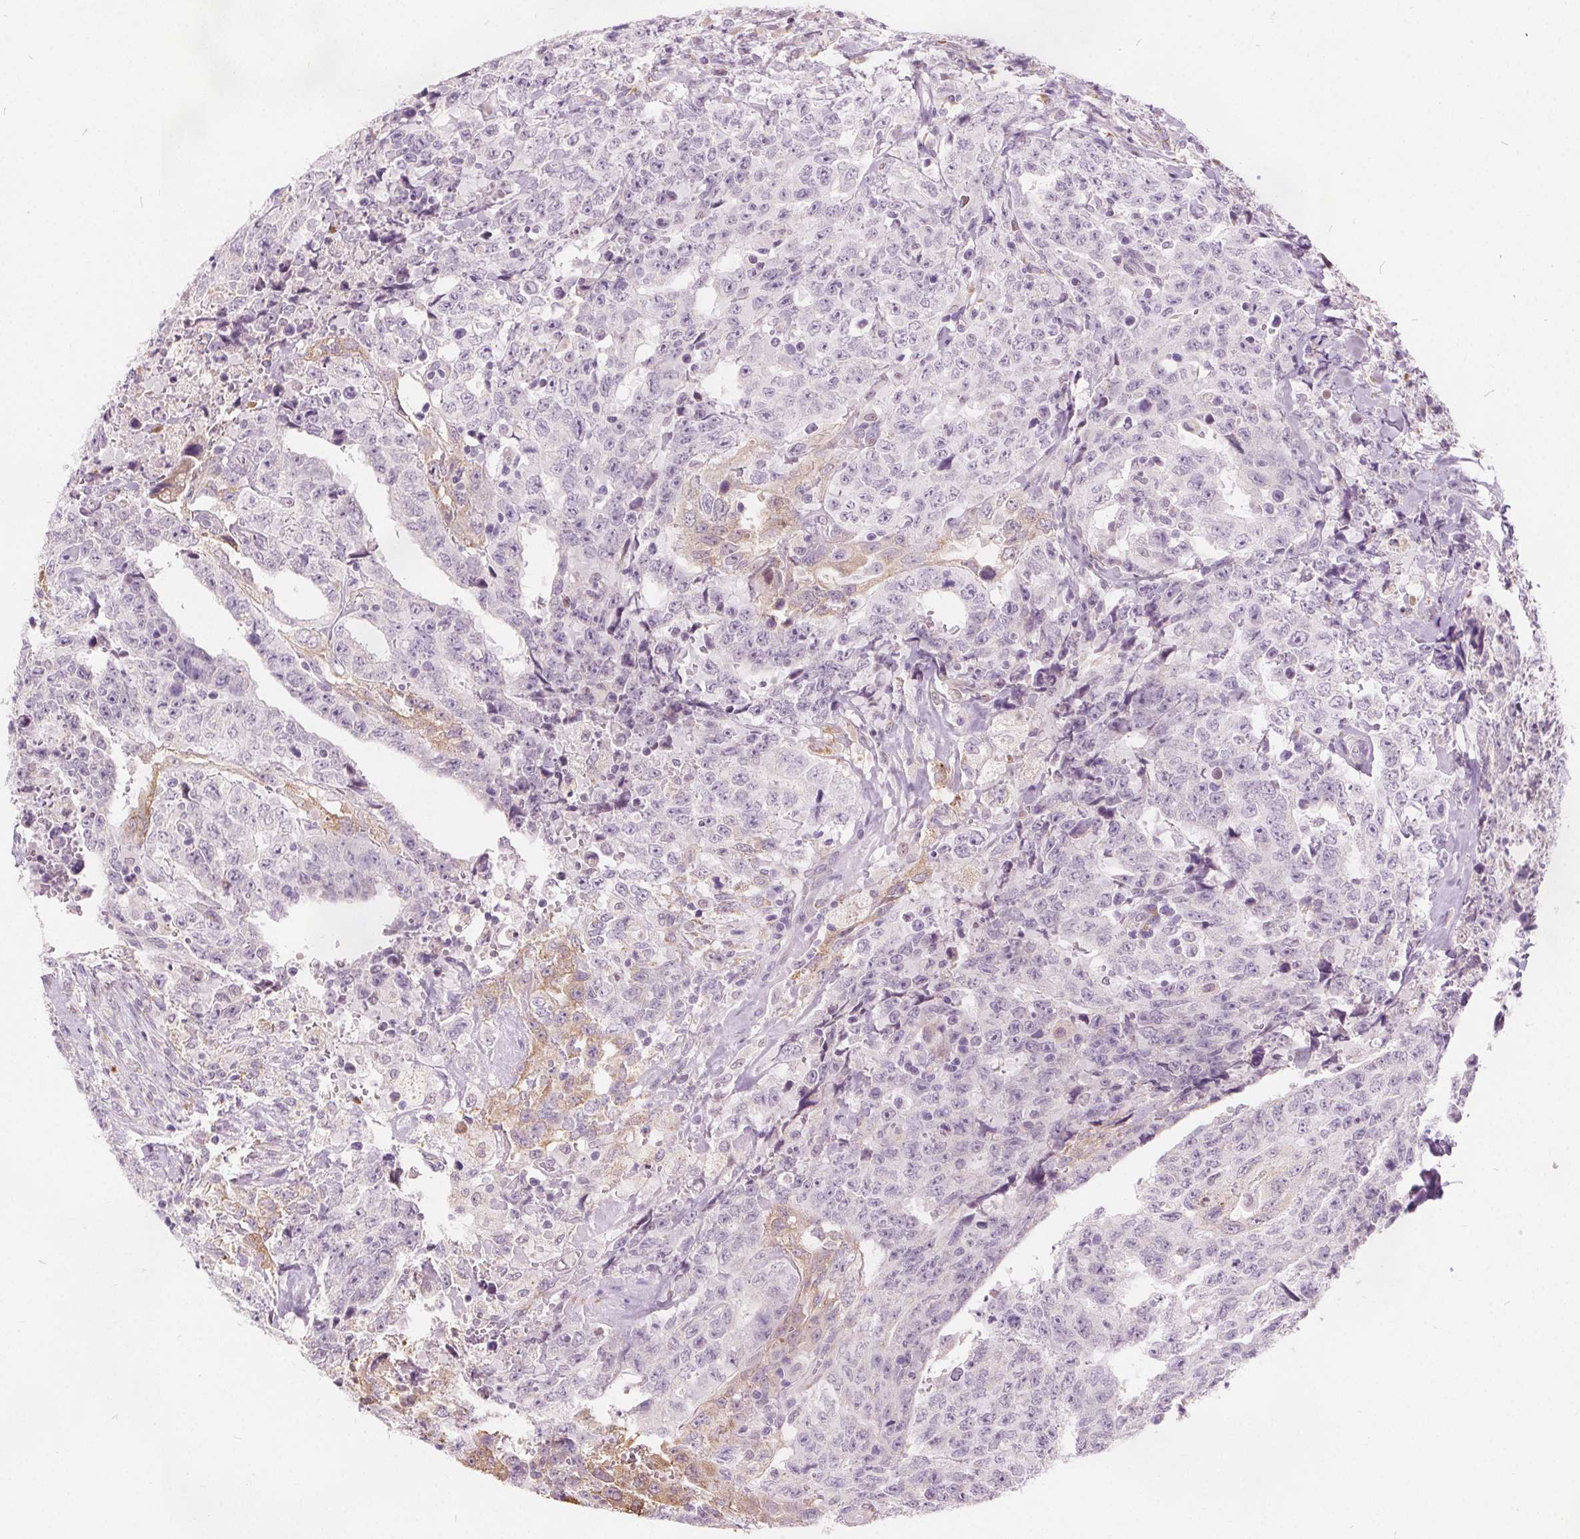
{"staining": {"intensity": "negative", "quantity": "none", "location": "none"}, "tissue": "testis cancer", "cell_type": "Tumor cells", "image_type": "cancer", "snomed": [{"axis": "morphology", "description": "Carcinoma, Embryonal, NOS"}, {"axis": "topography", "description": "Testis"}], "caption": "Histopathology image shows no protein expression in tumor cells of testis cancer (embryonal carcinoma) tissue. (Immunohistochemistry, brightfield microscopy, high magnification).", "gene": "ACOX2", "patient": {"sex": "male", "age": 24}}